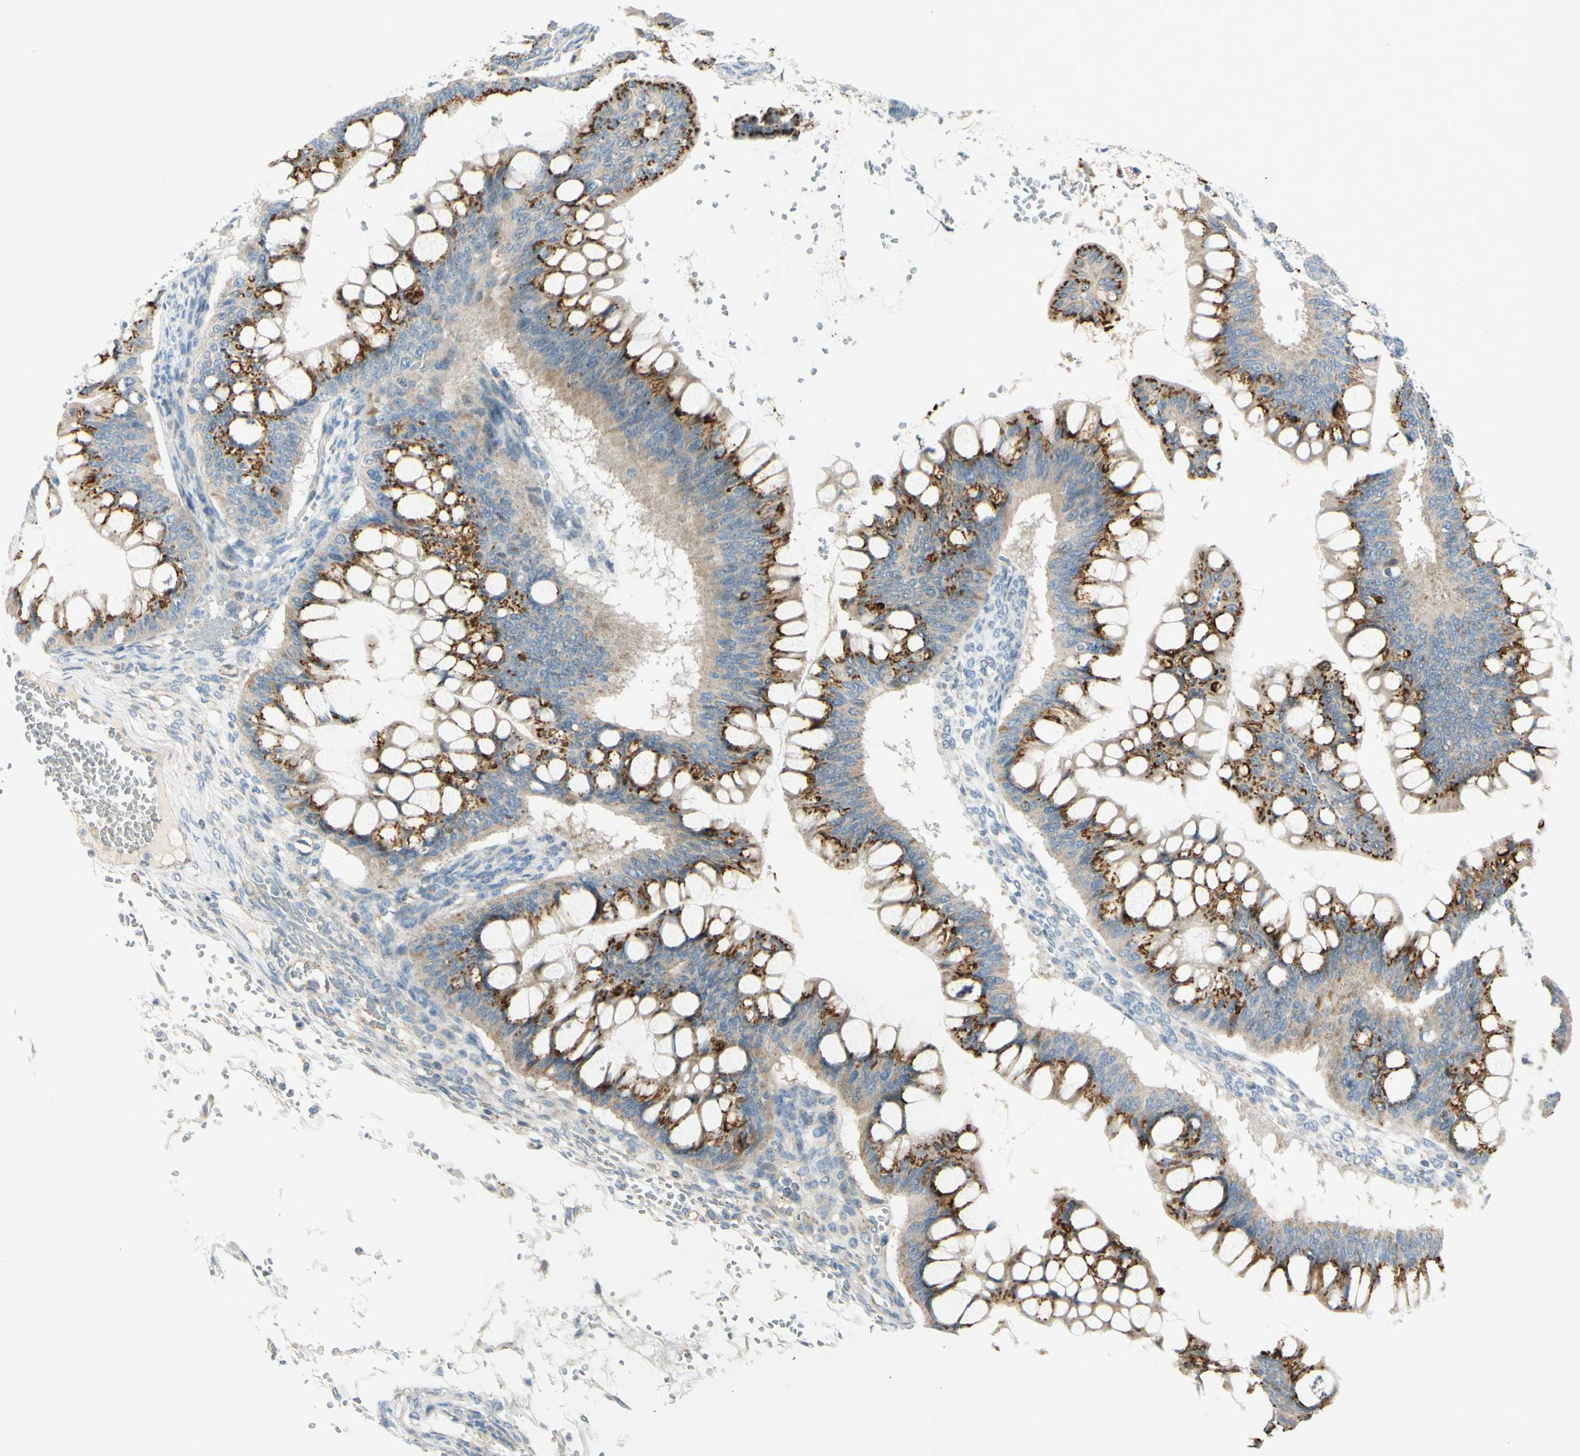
{"staining": {"intensity": "strong", "quantity": ">75%", "location": "cytoplasmic/membranous"}, "tissue": "ovarian cancer", "cell_type": "Tumor cells", "image_type": "cancer", "snomed": [{"axis": "morphology", "description": "Cystadenocarcinoma, mucinous, NOS"}, {"axis": "topography", "description": "Ovary"}], "caption": "IHC micrograph of neoplastic tissue: human ovarian mucinous cystadenocarcinoma stained using IHC shows high levels of strong protein expression localized specifically in the cytoplasmic/membranous of tumor cells, appearing as a cytoplasmic/membranous brown color.", "gene": "GALNT5", "patient": {"sex": "female", "age": 73}}